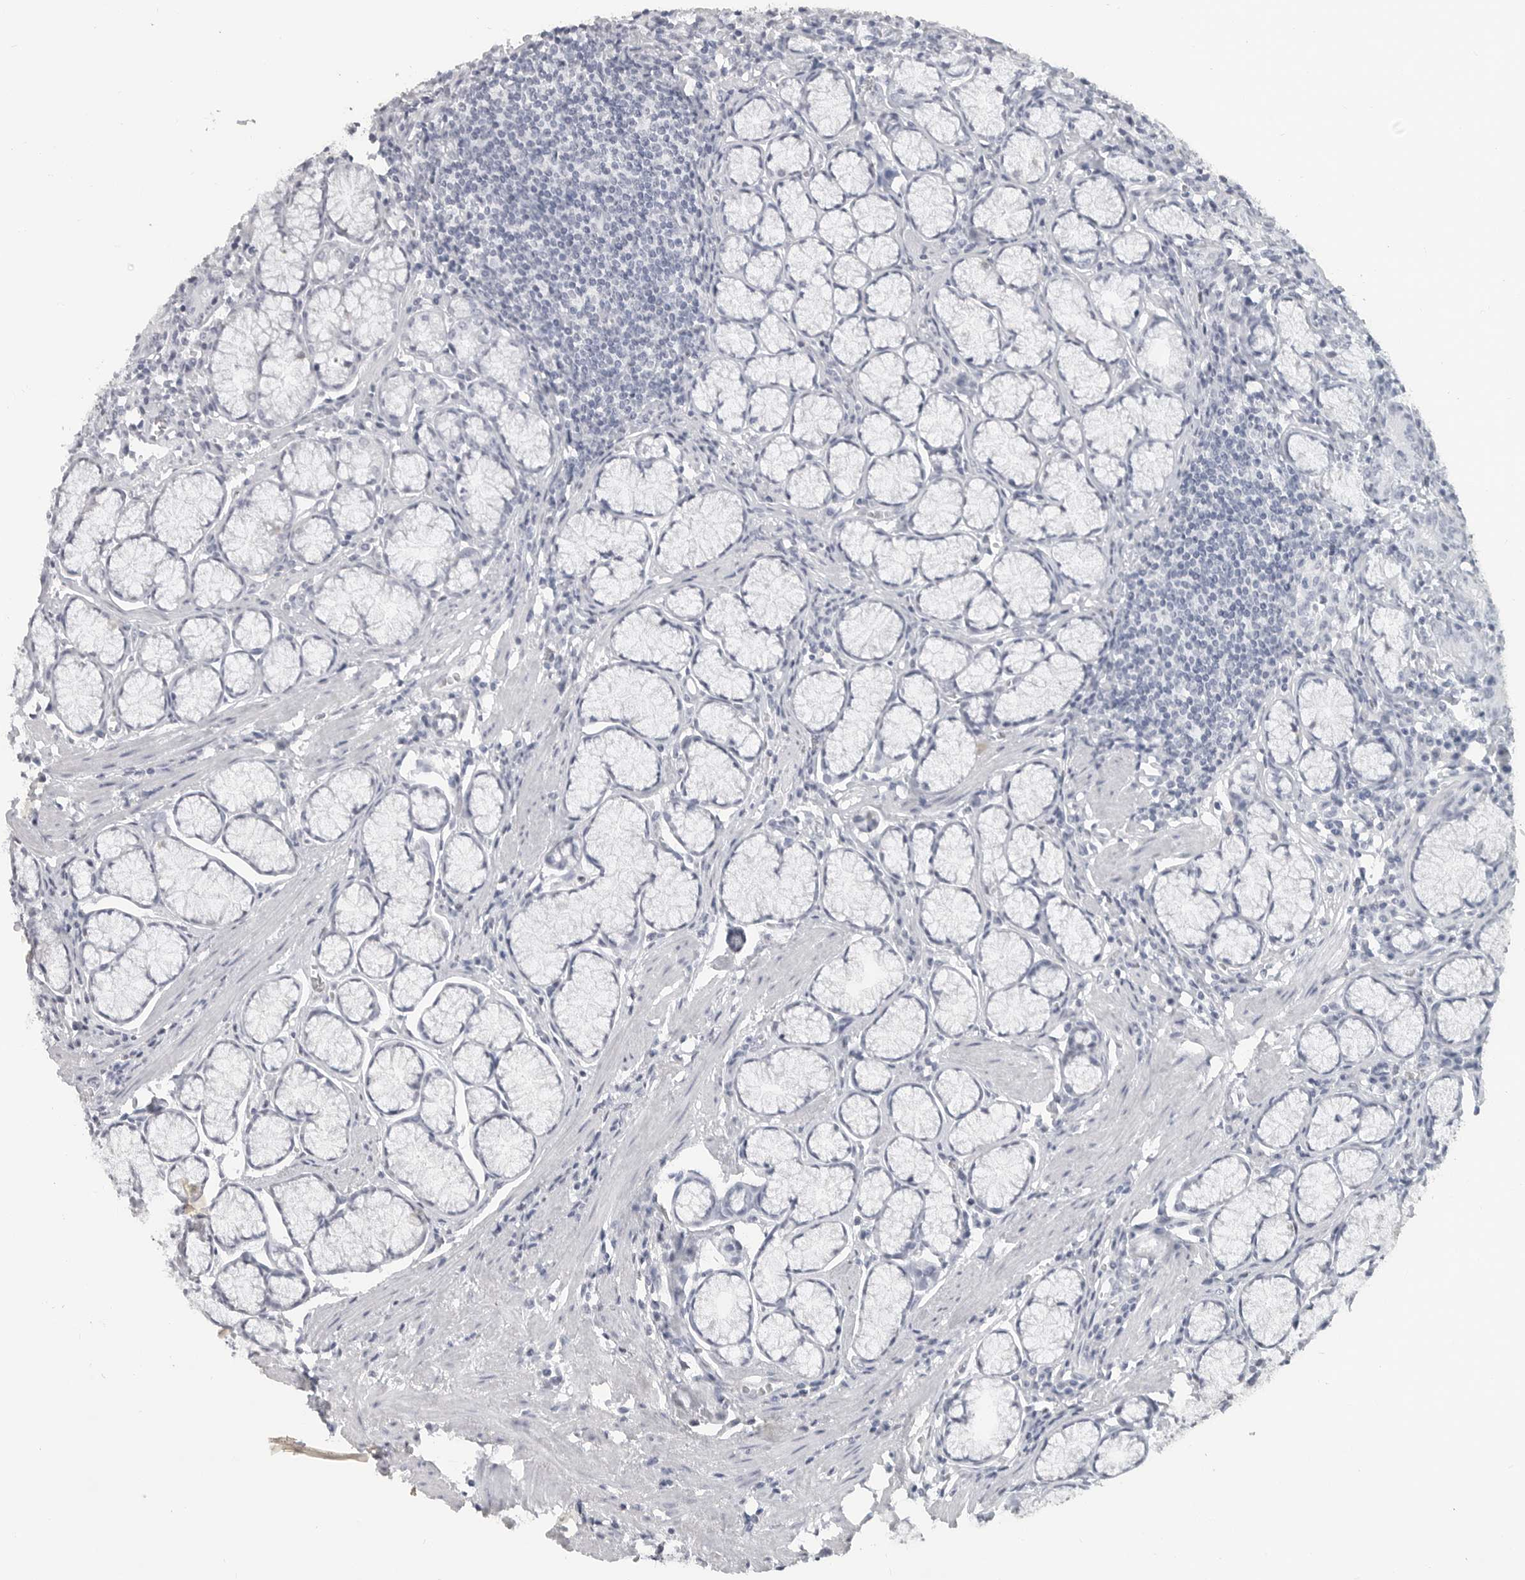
{"staining": {"intensity": "negative", "quantity": "none", "location": "none"}, "tissue": "stomach", "cell_type": "Glandular cells", "image_type": "normal", "snomed": [{"axis": "morphology", "description": "Normal tissue, NOS"}, {"axis": "topography", "description": "Stomach"}], "caption": "Photomicrograph shows no significant protein staining in glandular cells of benign stomach. The staining is performed using DAB (3,3'-diaminobenzidine) brown chromogen with nuclei counter-stained in using hematoxylin.", "gene": "LY6D", "patient": {"sex": "male", "age": 55}}